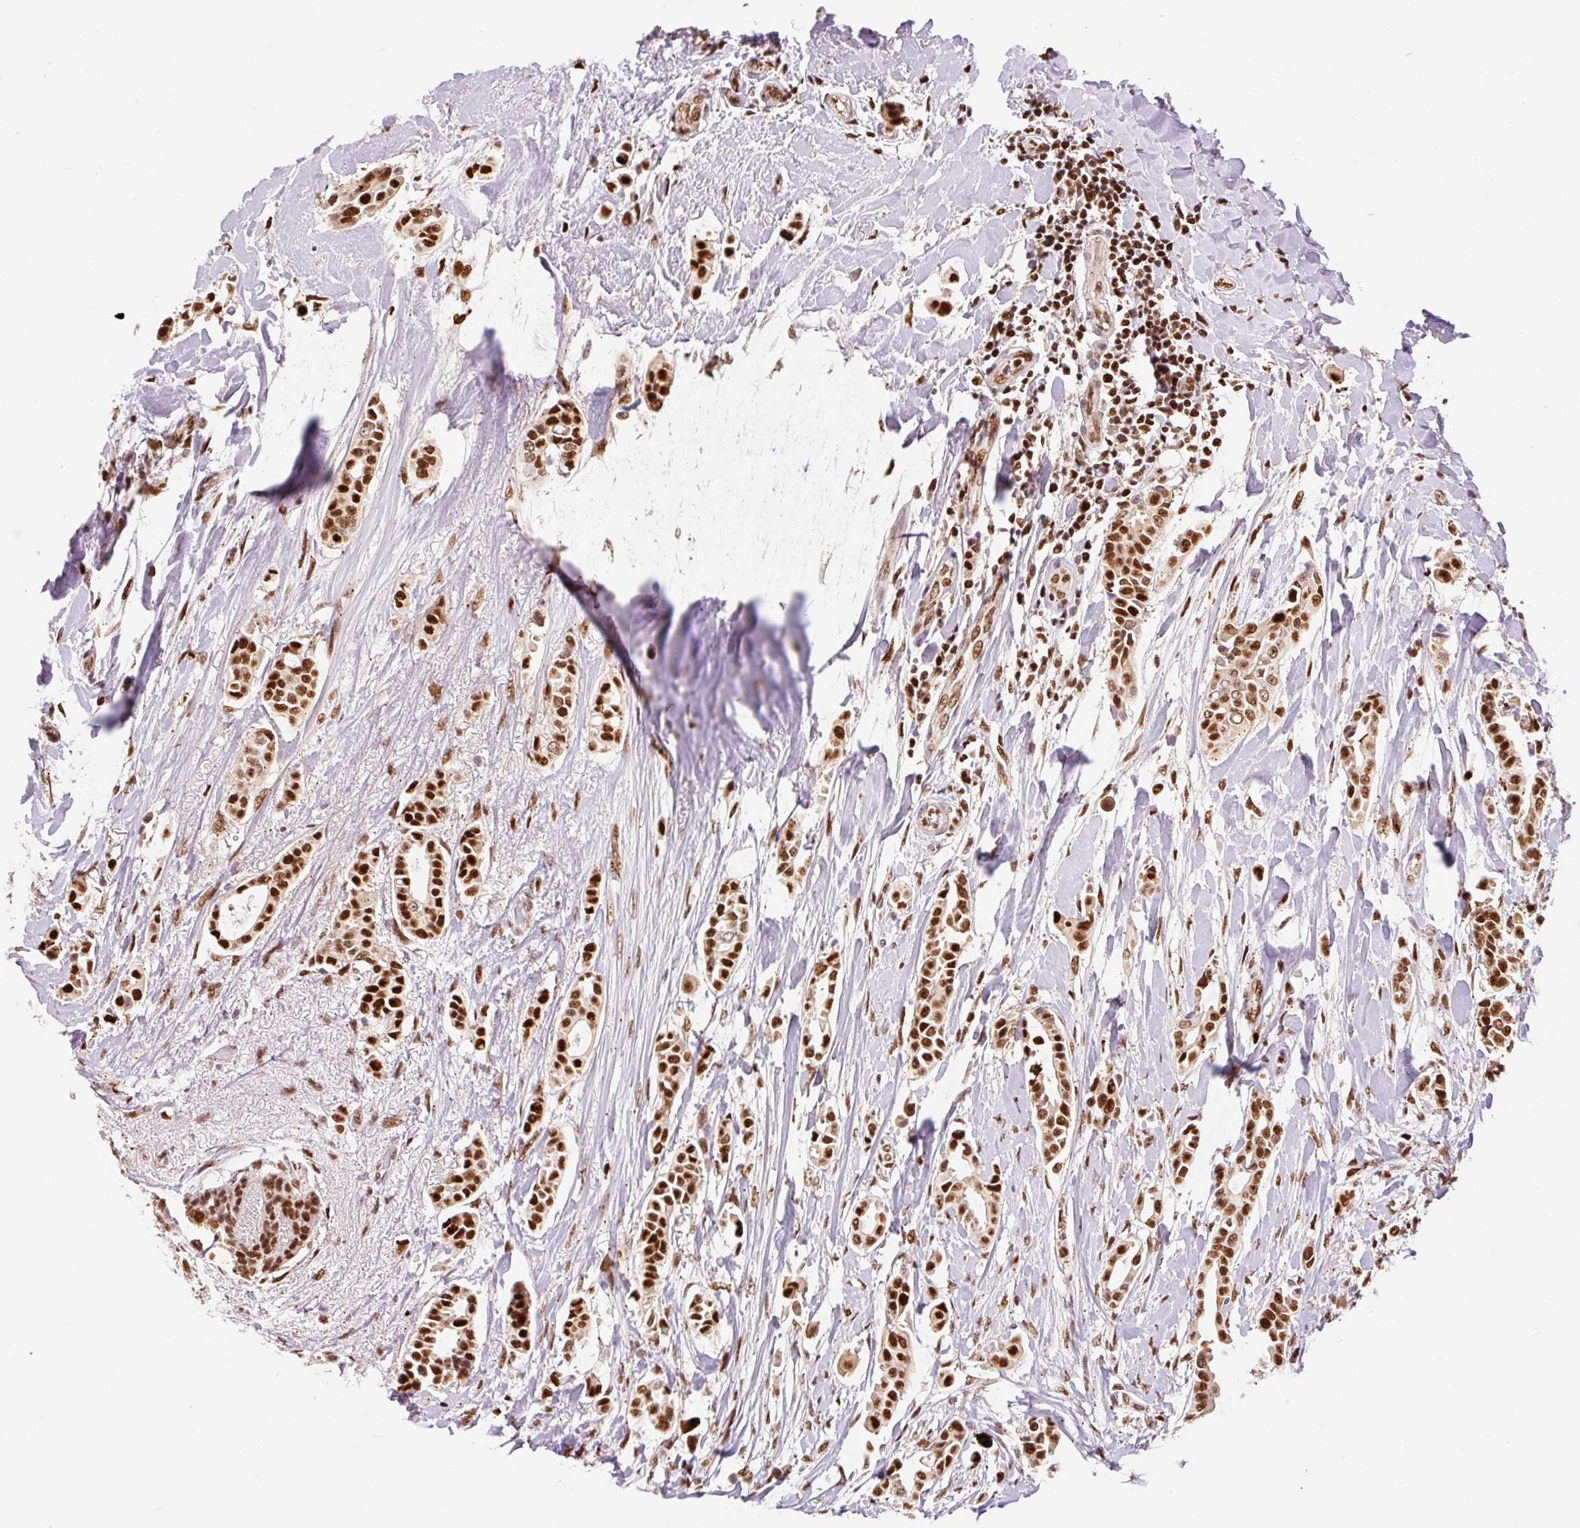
{"staining": {"intensity": "strong", "quantity": ">75%", "location": "nuclear"}, "tissue": "breast cancer", "cell_type": "Tumor cells", "image_type": "cancer", "snomed": [{"axis": "morphology", "description": "Duct carcinoma"}, {"axis": "topography", "description": "Breast"}], "caption": "High-power microscopy captured an IHC histopathology image of breast cancer (infiltrating ductal carcinoma), revealing strong nuclear staining in about >75% of tumor cells.", "gene": "GPR139", "patient": {"sex": "female", "age": 64}}